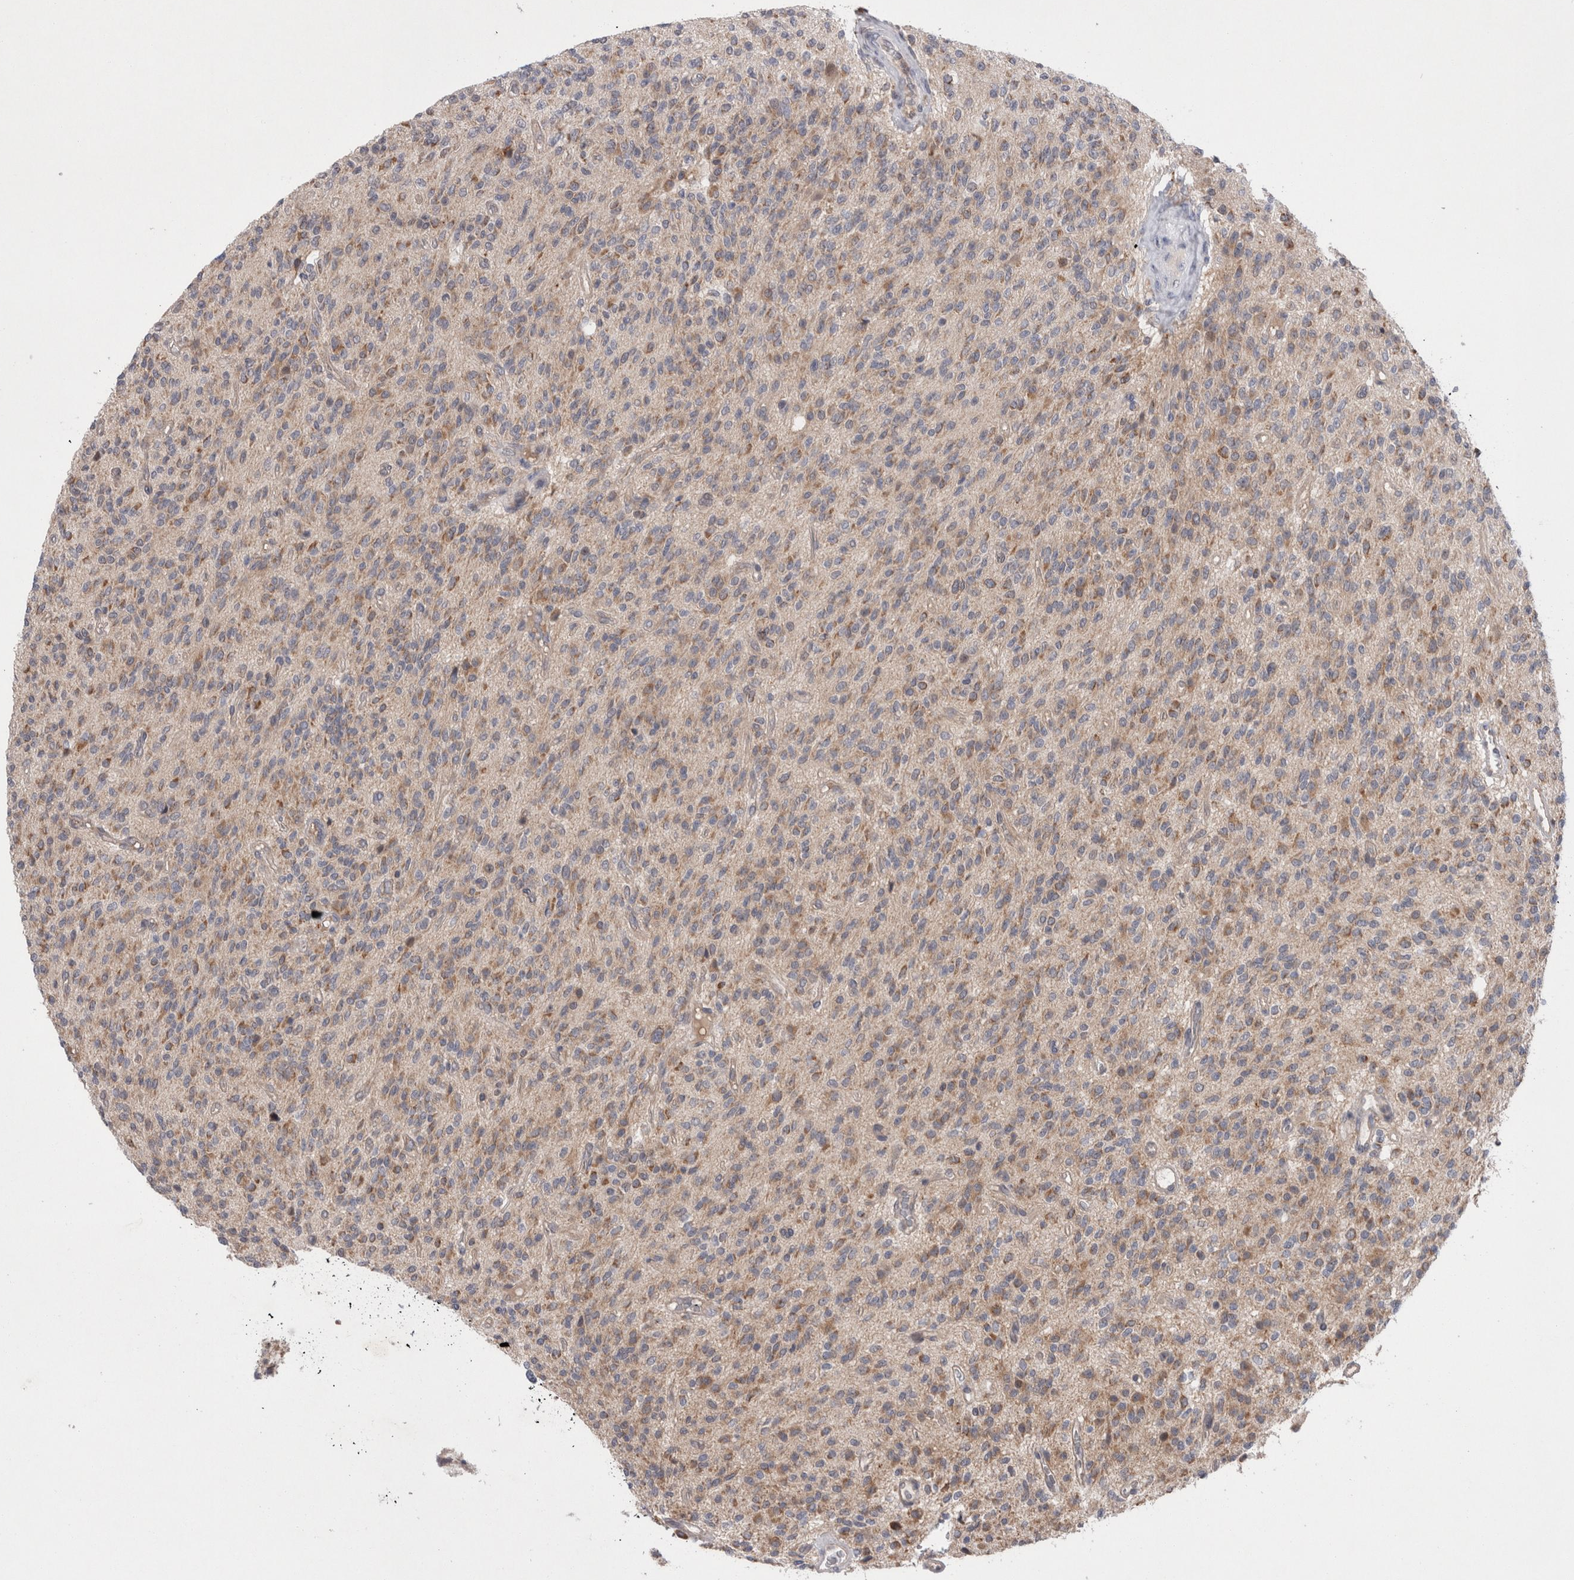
{"staining": {"intensity": "moderate", "quantity": "25%-75%", "location": "cytoplasmic/membranous"}, "tissue": "glioma", "cell_type": "Tumor cells", "image_type": "cancer", "snomed": [{"axis": "morphology", "description": "Glioma, malignant, High grade"}, {"axis": "topography", "description": "Brain"}], "caption": "A histopathology image of human malignant high-grade glioma stained for a protein demonstrates moderate cytoplasmic/membranous brown staining in tumor cells. (DAB = brown stain, brightfield microscopy at high magnification).", "gene": "MRPL37", "patient": {"sex": "male", "age": 34}}